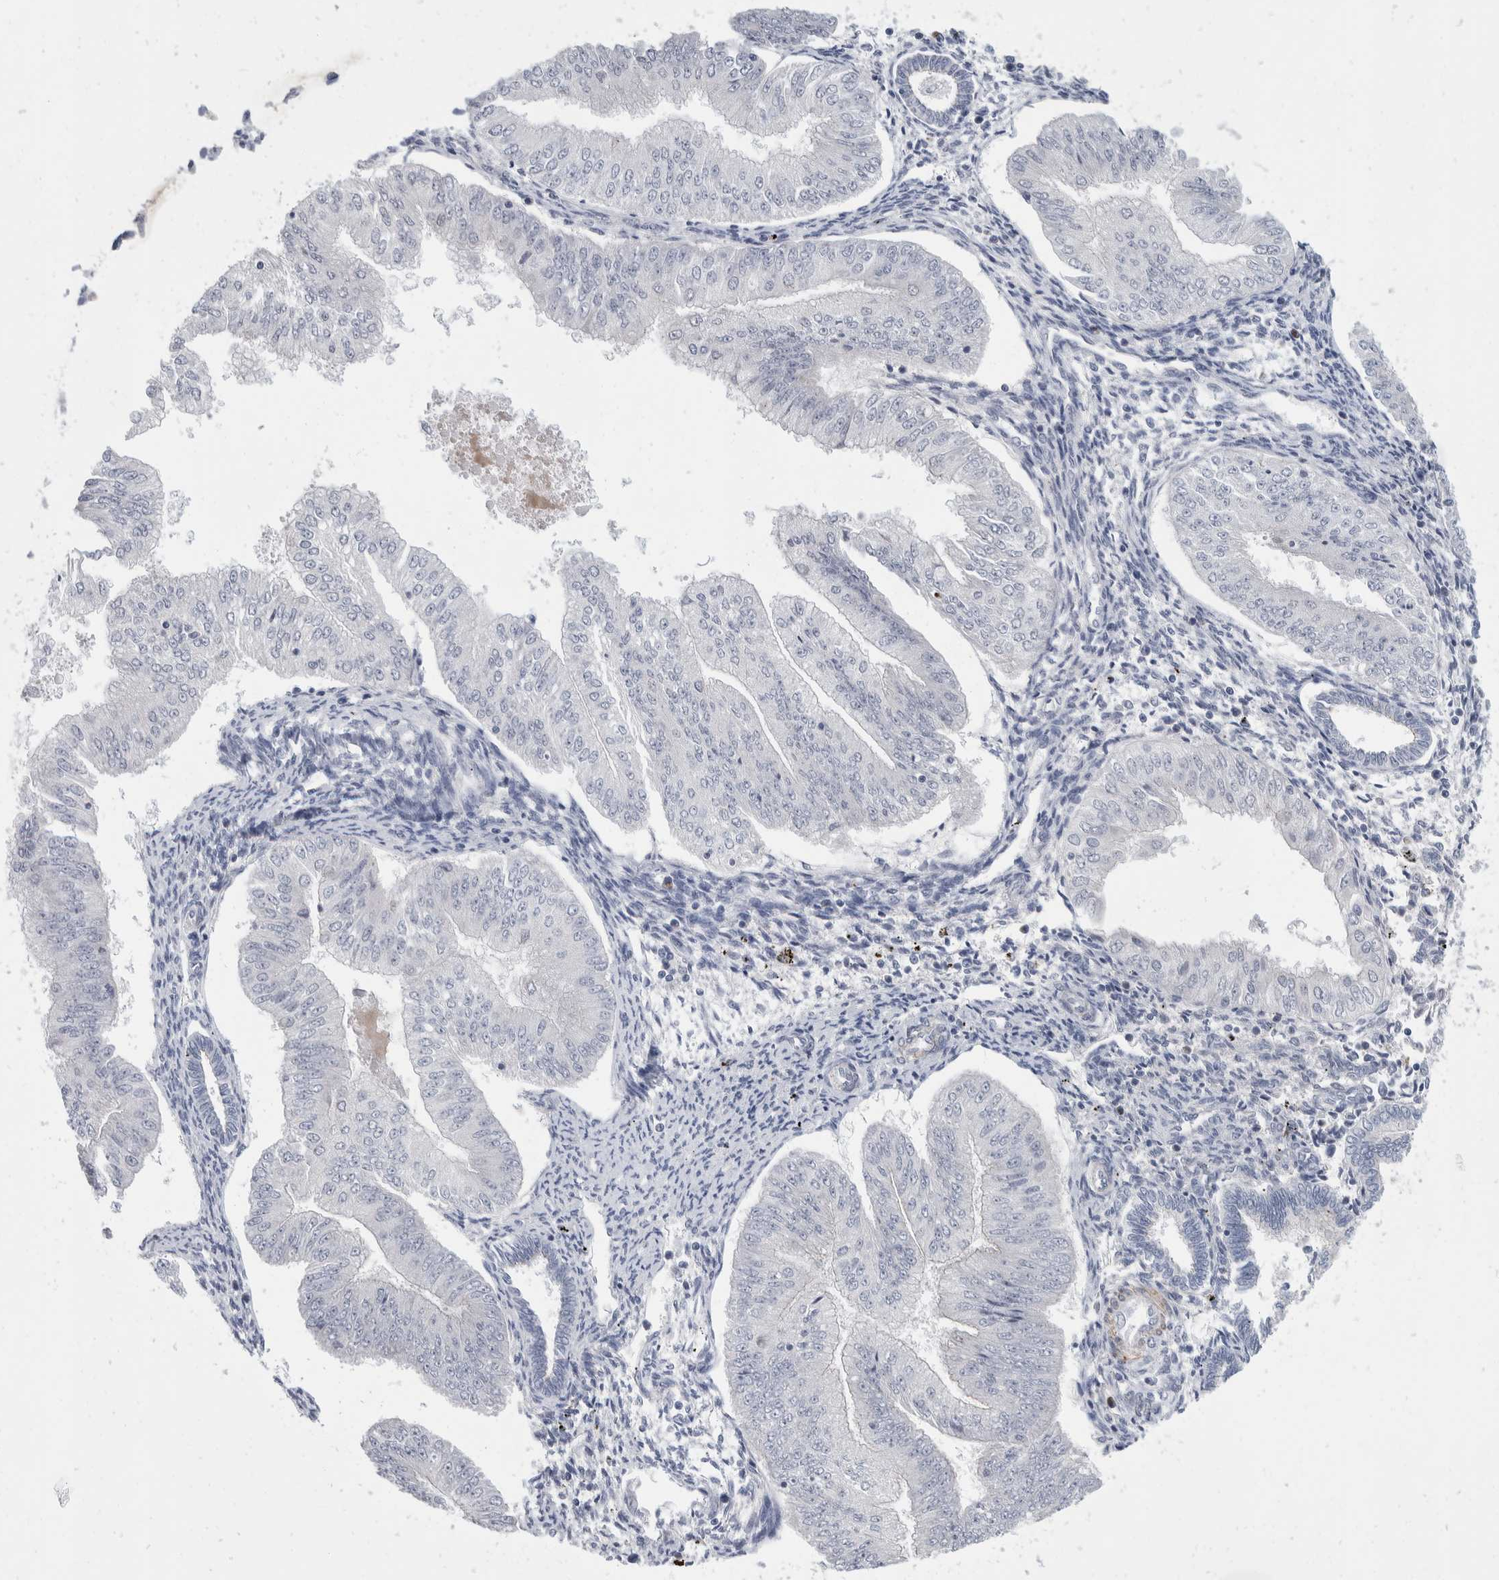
{"staining": {"intensity": "negative", "quantity": "none", "location": "none"}, "tissue": "endometrial cancer", "cell_type": "Tumor cells", "image_type": "cancer", "snomed": [{"axis": "morphology", "description": "Normal tissue, NOS"}, {"axis": "morphology", "description": "Adenocarcinoma, NOS"}, {"axis": "topography", "description": "Endometrium"}], "caption": "Protein analysis of endometrial cancer (adenocarcinoma) shows no significant positivity in tumor cells.", "gene": "CATSPERD", "patient": {"sex": "female", "age": 53}}